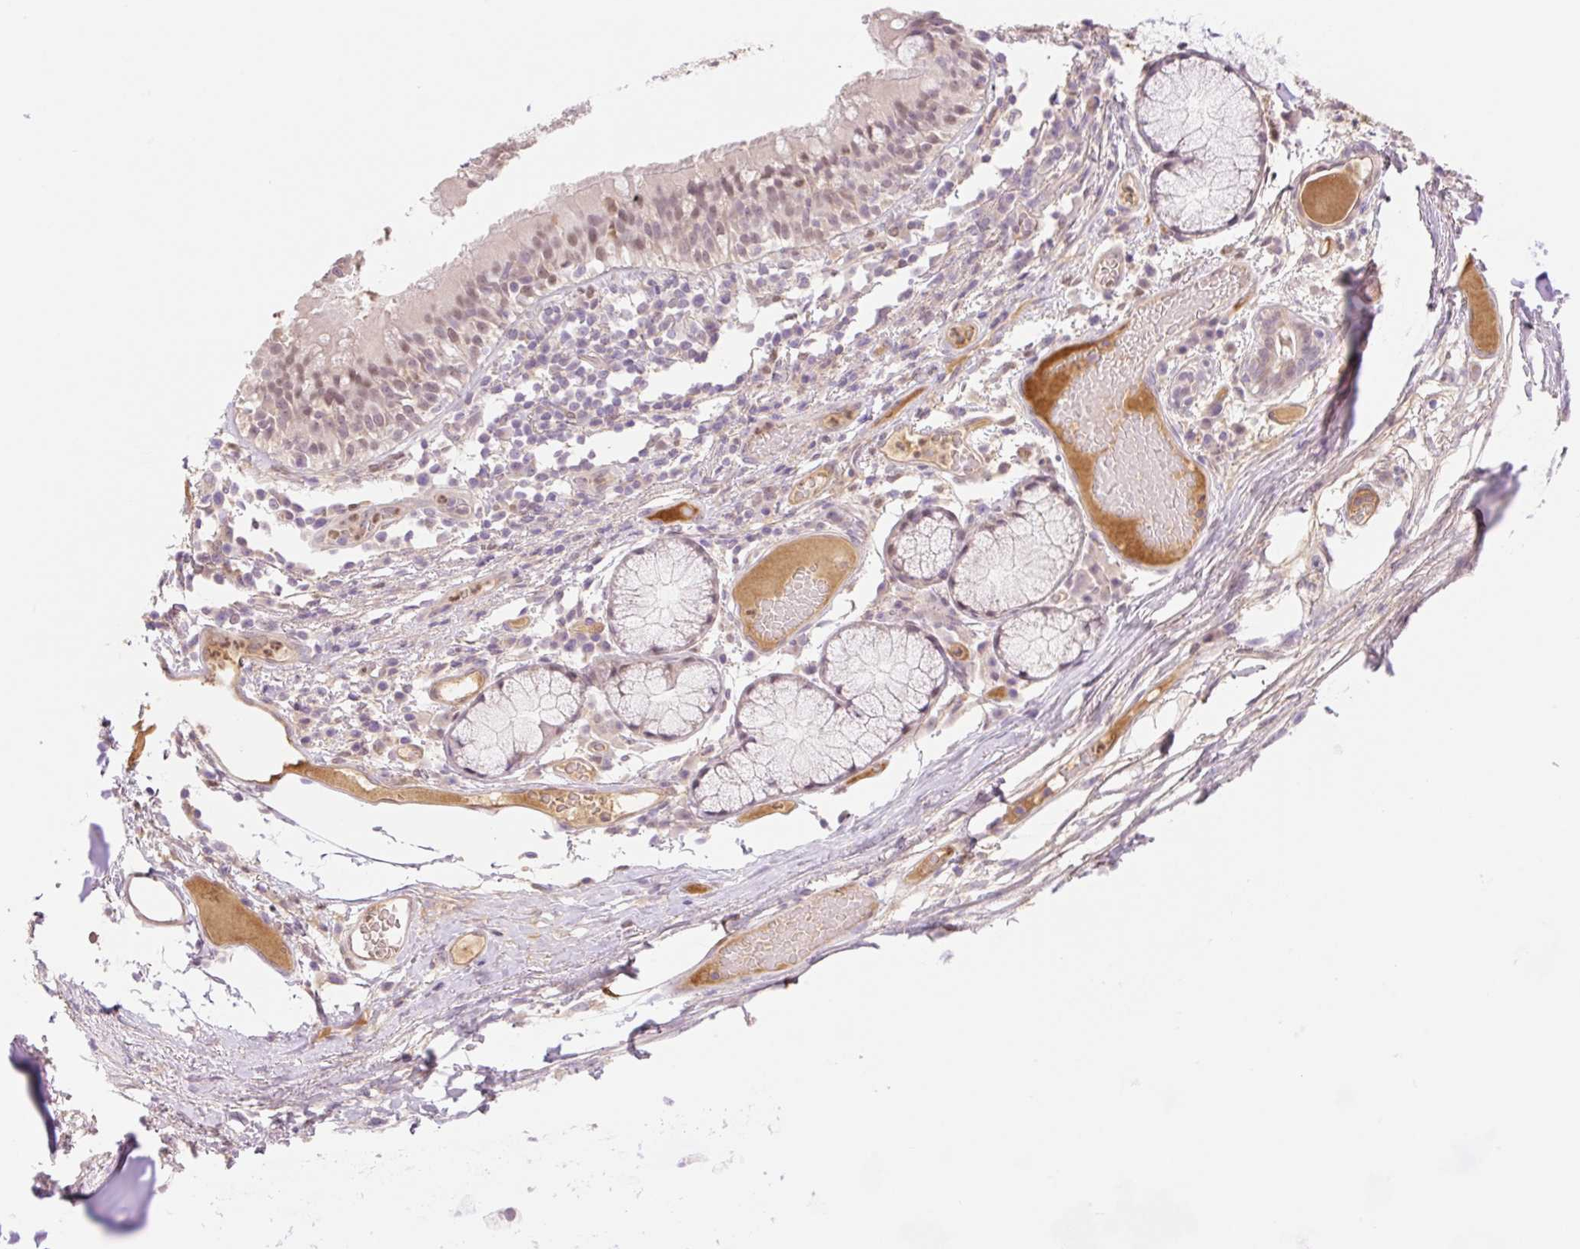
{"staining": {"intensity": "negative", "quantity": "none", "location": "none"}, "tissue": "adipose tissue", "cell_type": "Adipocytes", "image_type": "normal", "snomed": [{"axis": "morphology", "description": "Normal tissue, NOS"}, {"axis": "topography", "description": "Cartilage tissue"}, {"axis": "topography", "description": "Bronchus"}], "caption": "A high-resolution micrograph shows immunohistochemistry staining of normal adipose tissue, which shows no significant expression in adipocytes.", "gene": "HEBP1", "patient": {"sex": "male", "age": 56}}